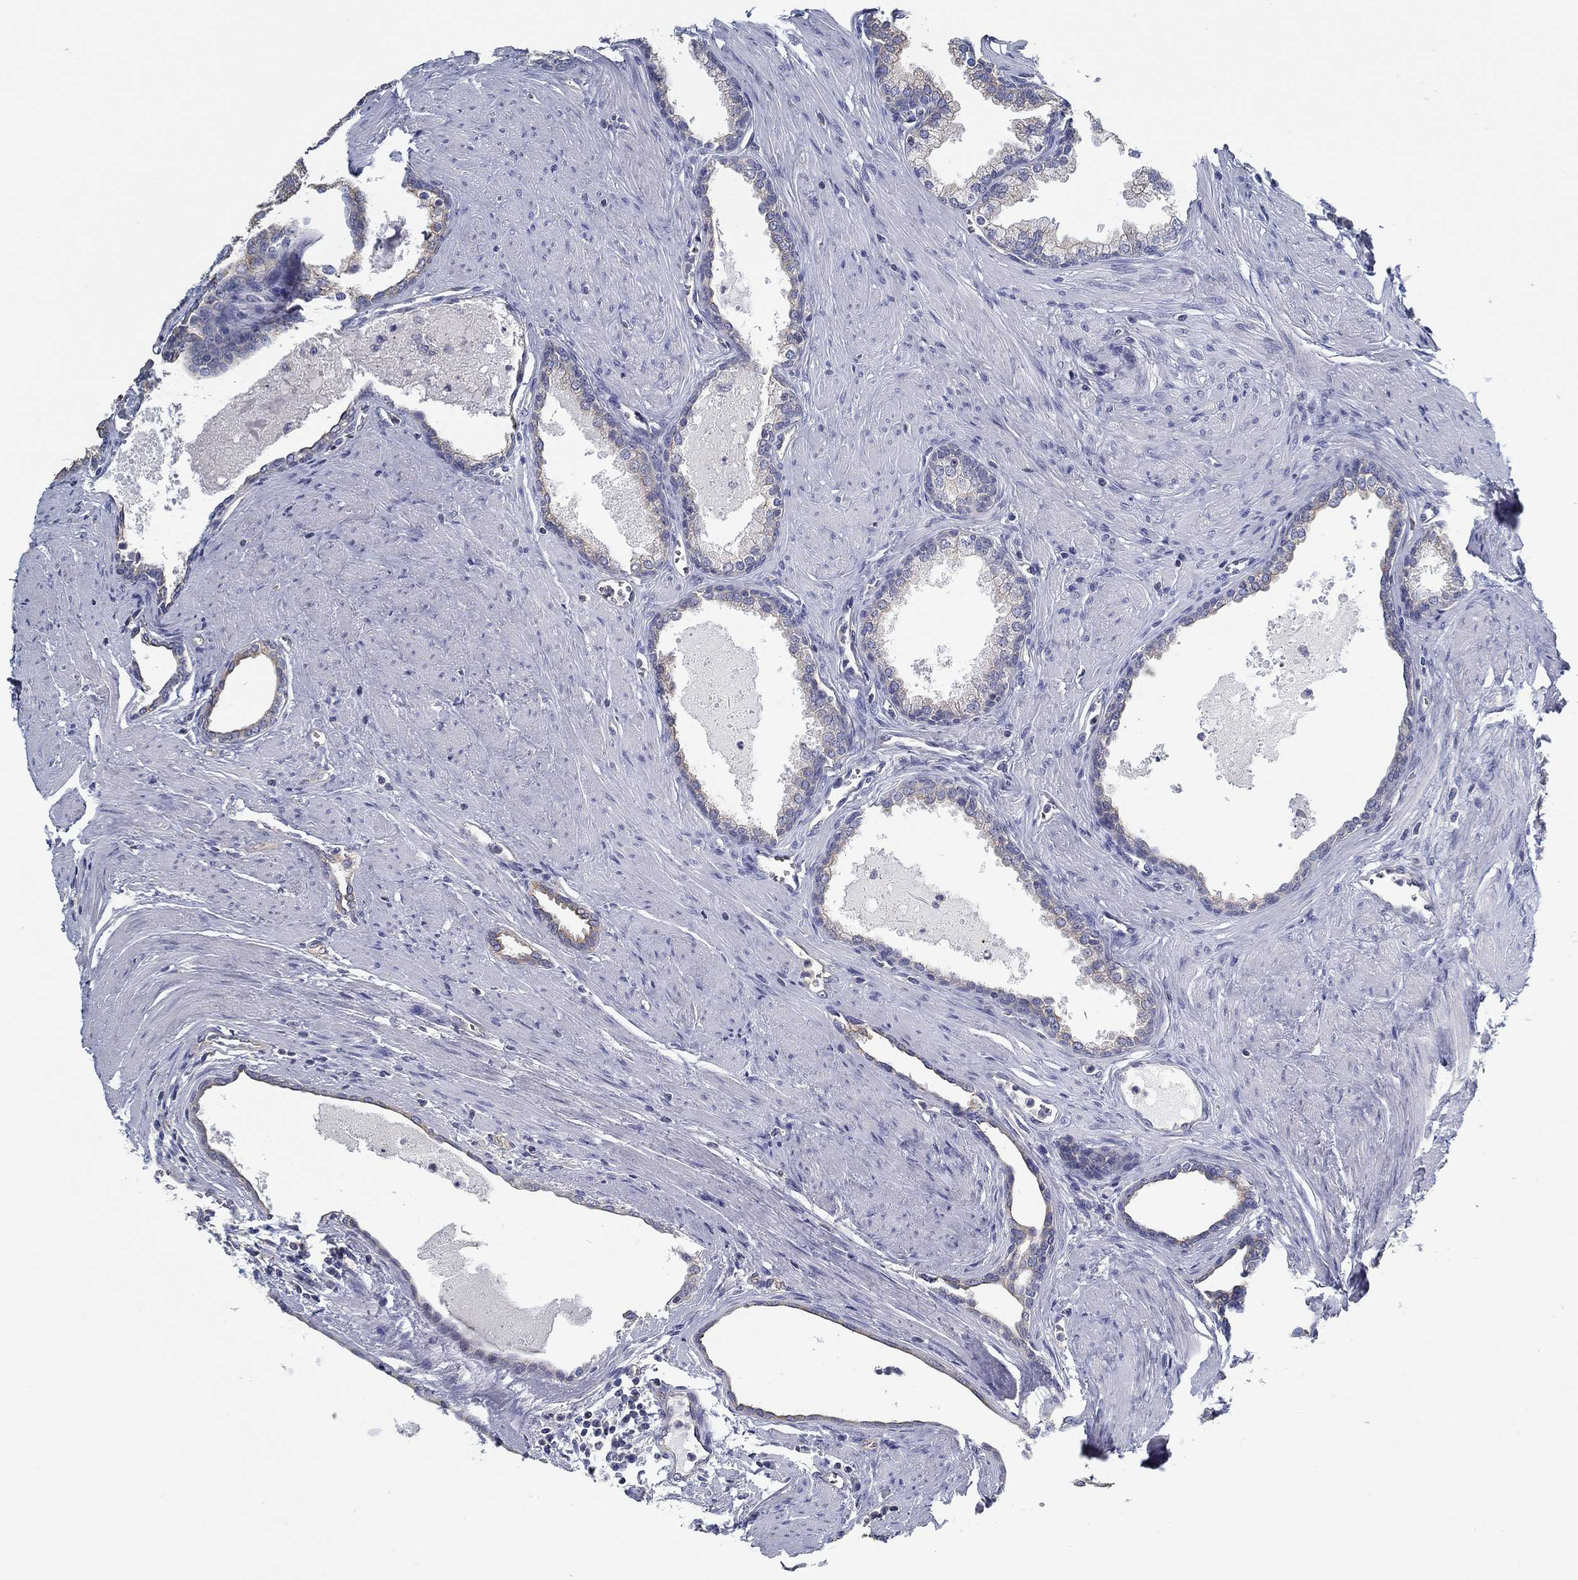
{"staining": {"intensity": "moderate", "quantity": "25%-75%", "location": "cytoplasmic/membranous"}, "tissue": "prostate cancer", "cell_type": "Tumor cells", "image_type": "cancer", "snomed": [{"axis": "morphology", "description": "Adenocarcinoma, NOS"}, {"axis": "topography", "description": "Prostate"}], "caption": "Human prostate cancer stained for a protein (brown) shows moderate cytoplasmic/membranous positive positivity in approximately 25%-75% of tumor cells.", "gene": "BBOF1", "patient": {"sex": "male", "age": 66}}